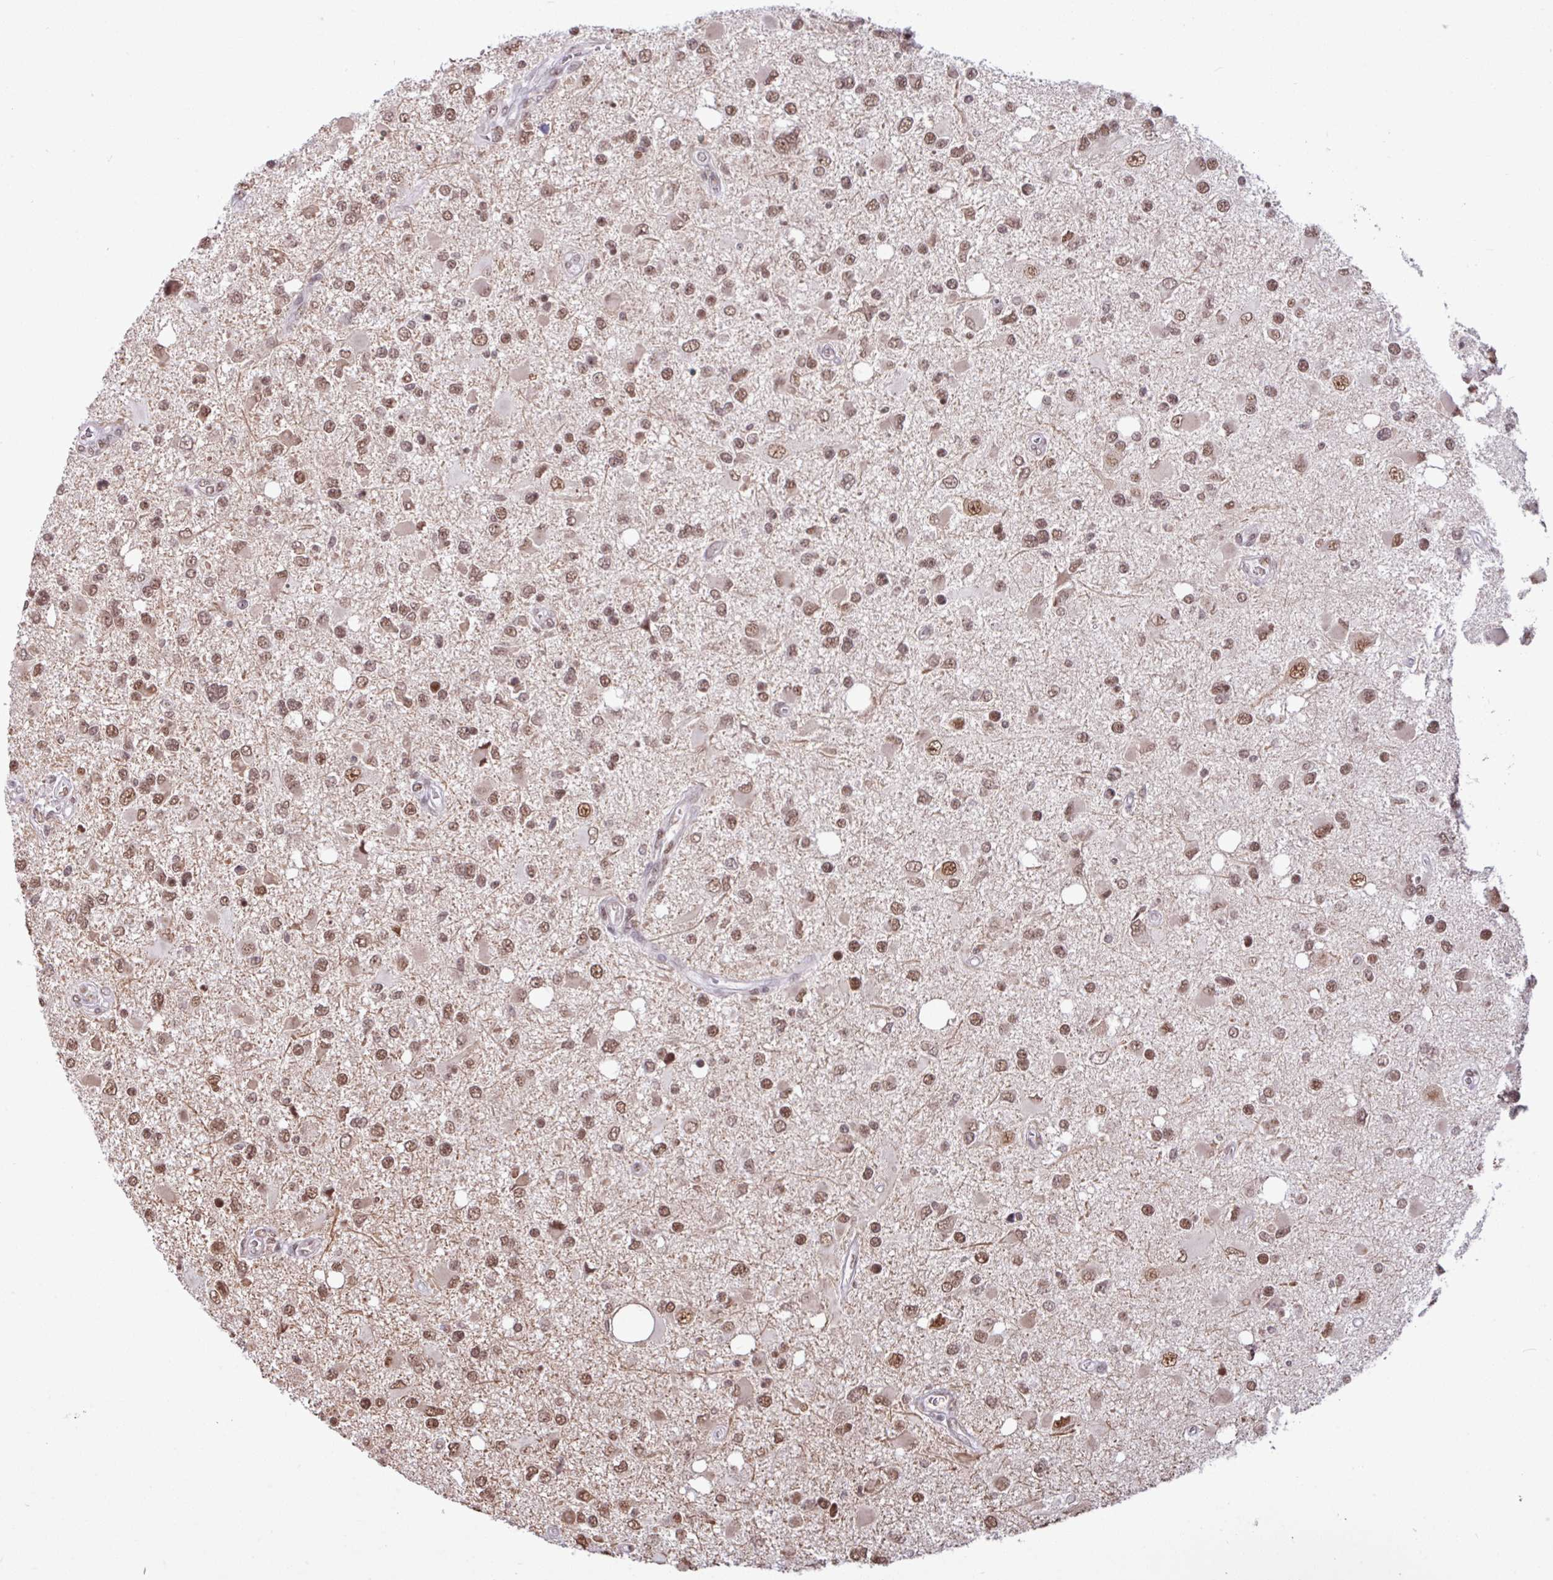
{"staining": {"intensity": "moderate", "quantity": ">75%", "location": "nuclear"}, "tissue": "glioma", "cell_type": "Tumor cells", "image_type": "cancer", "snomed": [{"axis": "morphology", "description": "Glioma, malignant, High grade"}, {"axis": "topography", "description": "Brain"}], "caption": "DAB (3,3'-diaminobenzidine) immunohistochemical staining of human high-grade glioma (malignant) reveals moderate nuclear protein positivity in about >75% of tumor cells. Using DAB (3,3'-diaminobenzidine) (brown) and hematoxylin (blue) stains, captured at high magnification using brightfield microscopy.", "gene": "TDG", "patient": {"sex": "male", "age": 53}}